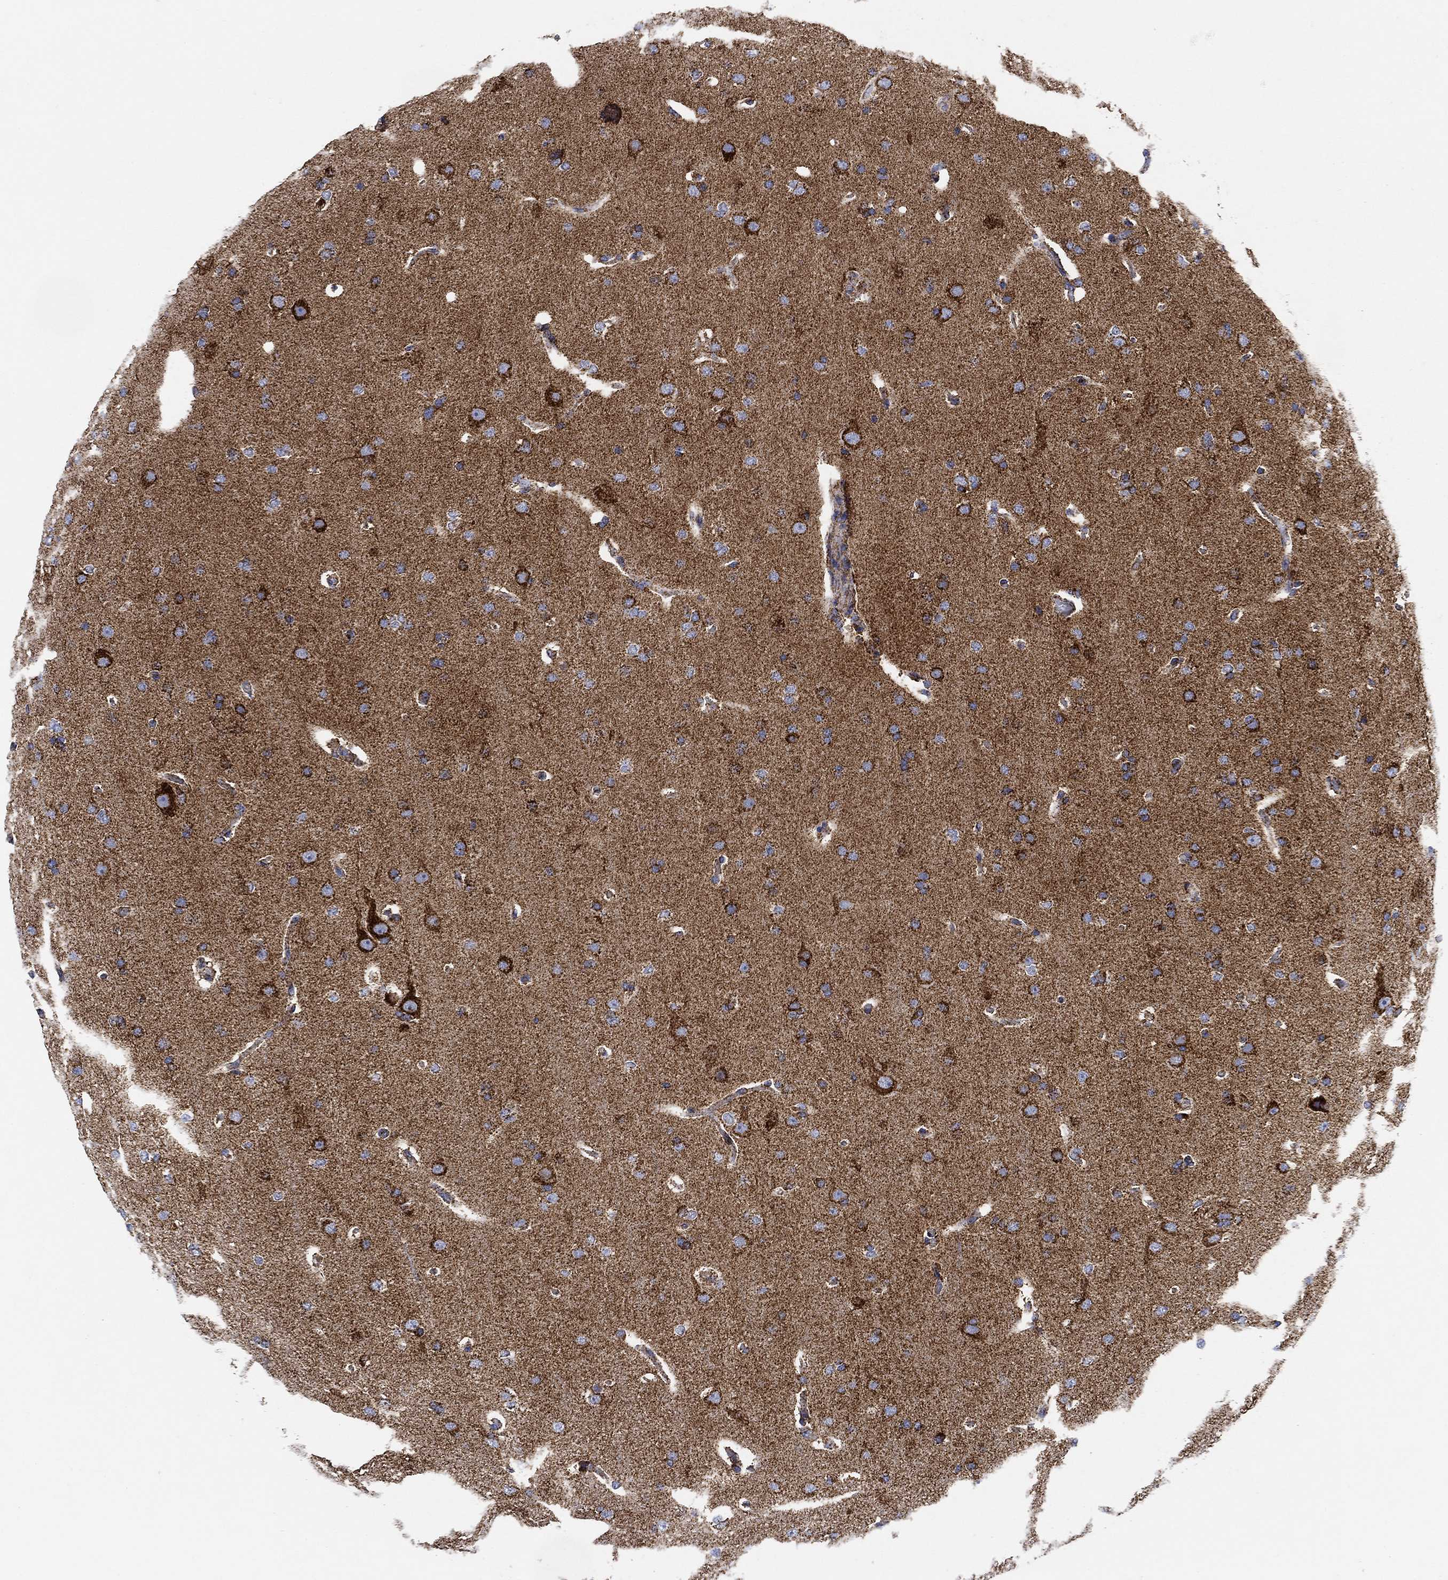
{"staining": {"intensity": "strong", "quantity": "25%-75%", "location": "cytoplasmic/membranous"}, "tissue": "glioma", "cell_type": "Tumor cells", "image_type": "cancer", "snomed": [{"axis": "morphology", "description": "Glioma, malignant, Low grade"}, {"axis": "topography", "description": "Brain"}], "caption": "About 25%-75% of tumor cells in low-grade glioma (malignant) exhibit strong cytoplasmic/membranous protein staining as visualized by brown immunohistochemical staining.", "gene": "NDUFS3", "patient": {"sex": "male", "age": 41}}